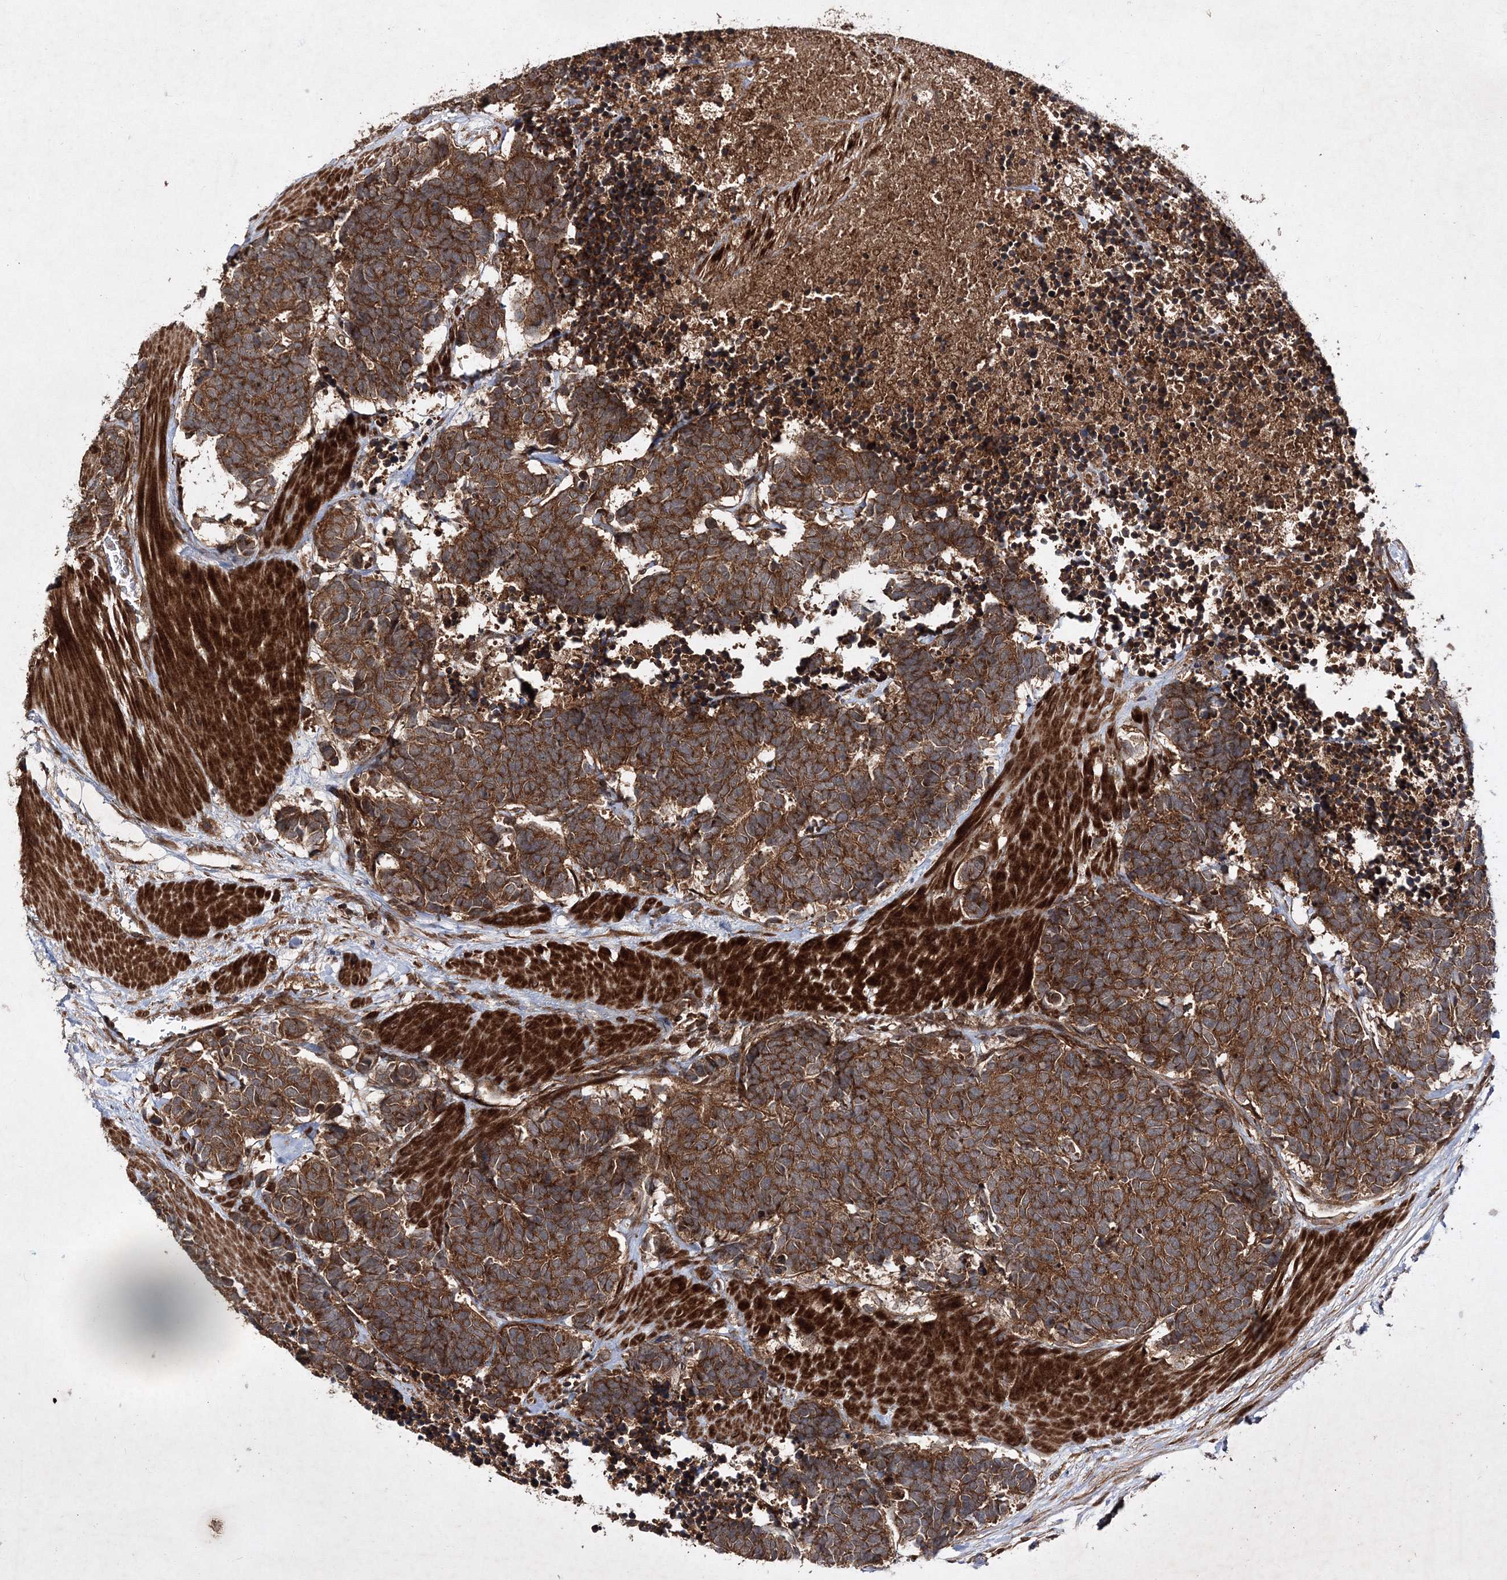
{"staining": {"intensity": "strong", "quantity": ">75%", "location": "cytoplasmic/membranous"}, "tissue": "carcinoid", "cell_type": "Tumor cells", "image_type": "cancer", "snomed": [{"axis": "morphology", "description": "Carcinoma, NOS"}, {"axis": "morphology", "description": "Carcinoid, malignant, NOS"}, {"axis": "topography", "description": "Urinary bladder"}], "caption": "The immunohistochemical stain shows strong cytoplasmic/membranous positivity in tumor cells of carcinoma tissue.", "gene": "DNAJC13", "patient": {"sex": "male", "age": 57}}